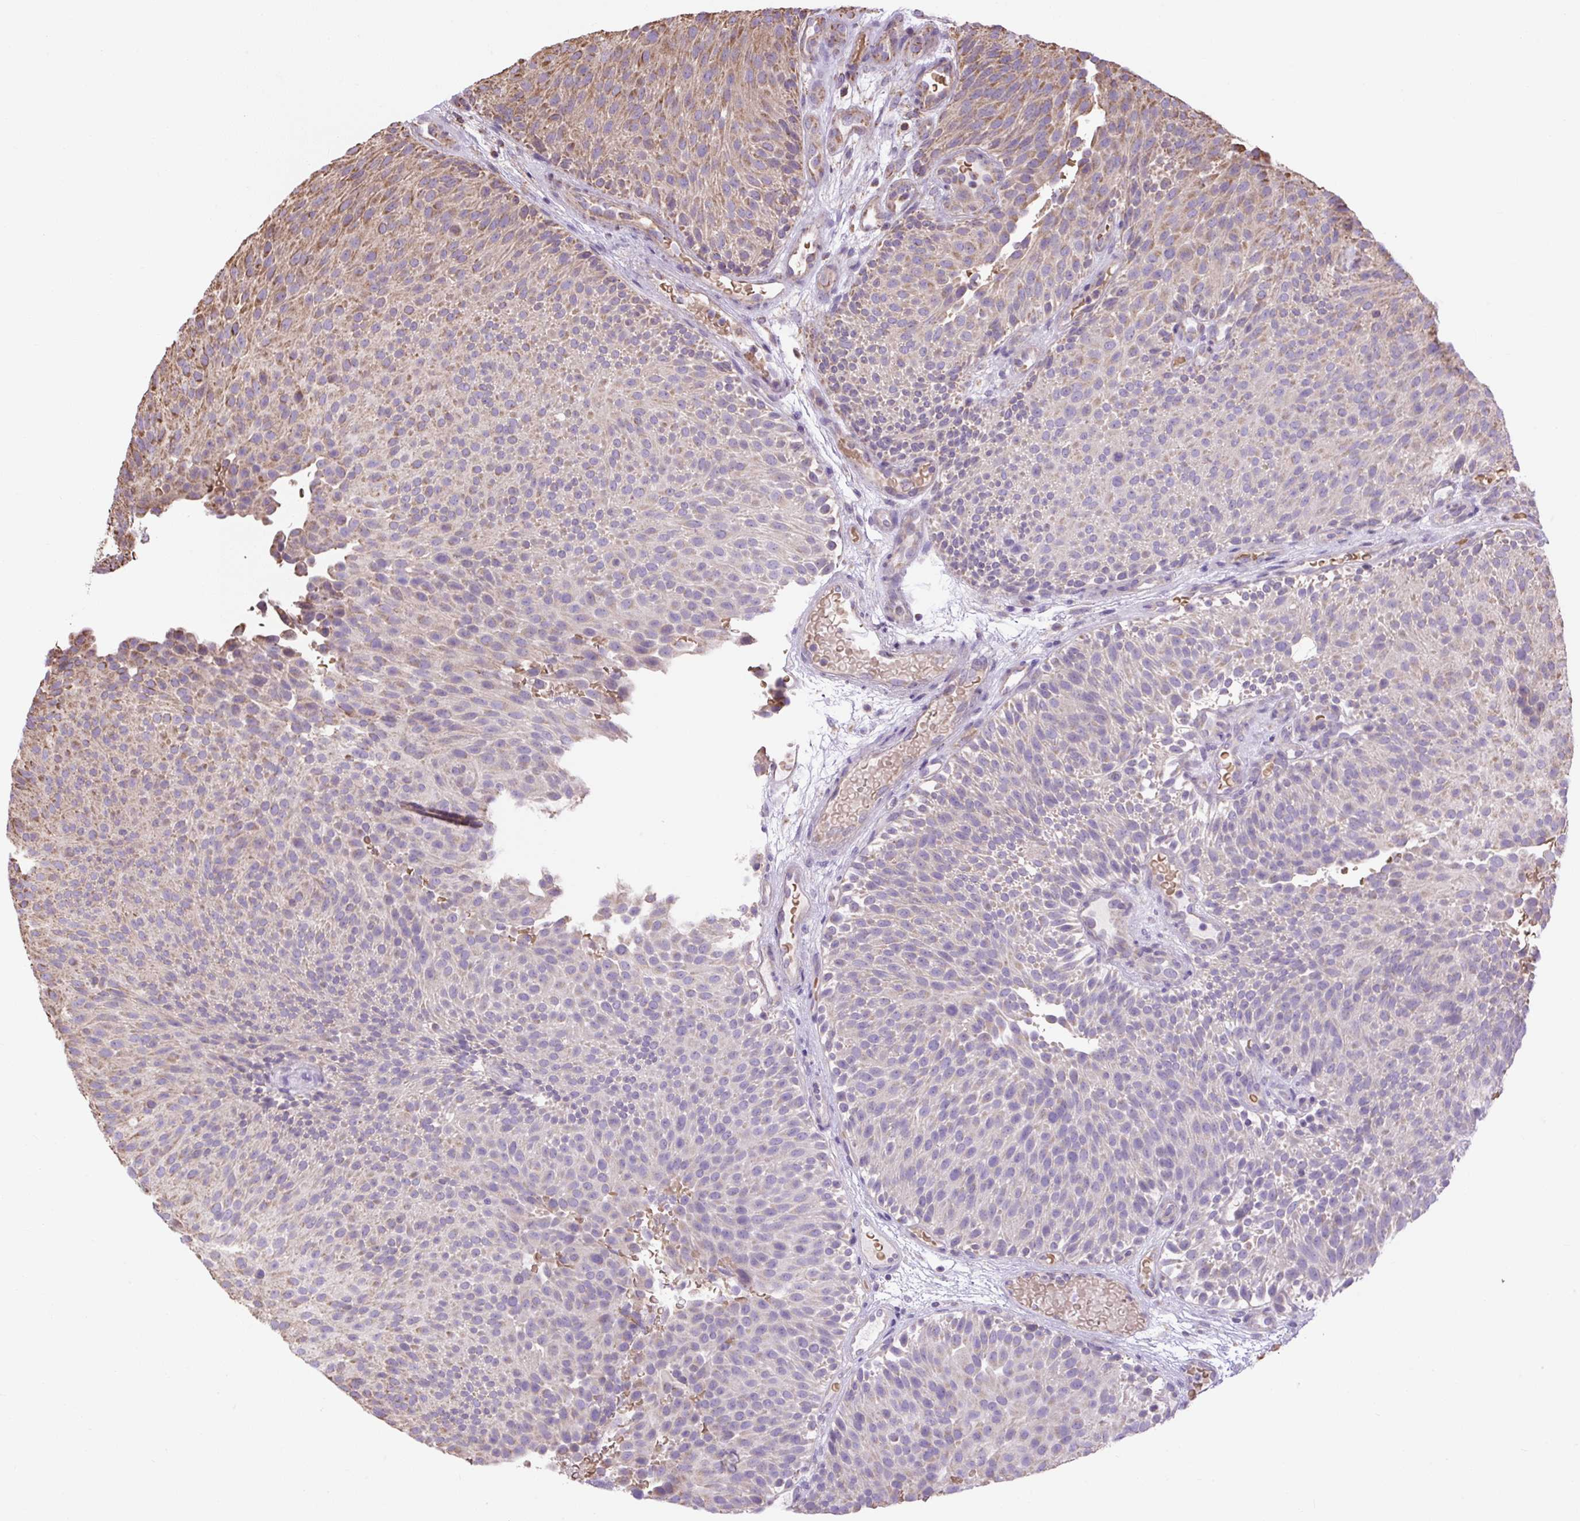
{"staining": {"intensity": "moderate", "quantity": "25%-75%", "location": "cytoplasmic/membranous"}, "tissue": "urothelial cancer", "cell_type": "Tumor cells", "image_type": "cancer", "snomed": [{"axis": "morphology", "description": "Urothelial carcinoma, Low grade"}, {"axis": "topography", "description": "Urinary bladder"}], "caption": "Urothelial cancer stained for a protein (brown) reveals moderate cytoplasmic/membranous positive staining in approximately 25%-75% of tumor cells.", "gene": "PLCG1", "patient": {"sex": "male", "age": 78}}